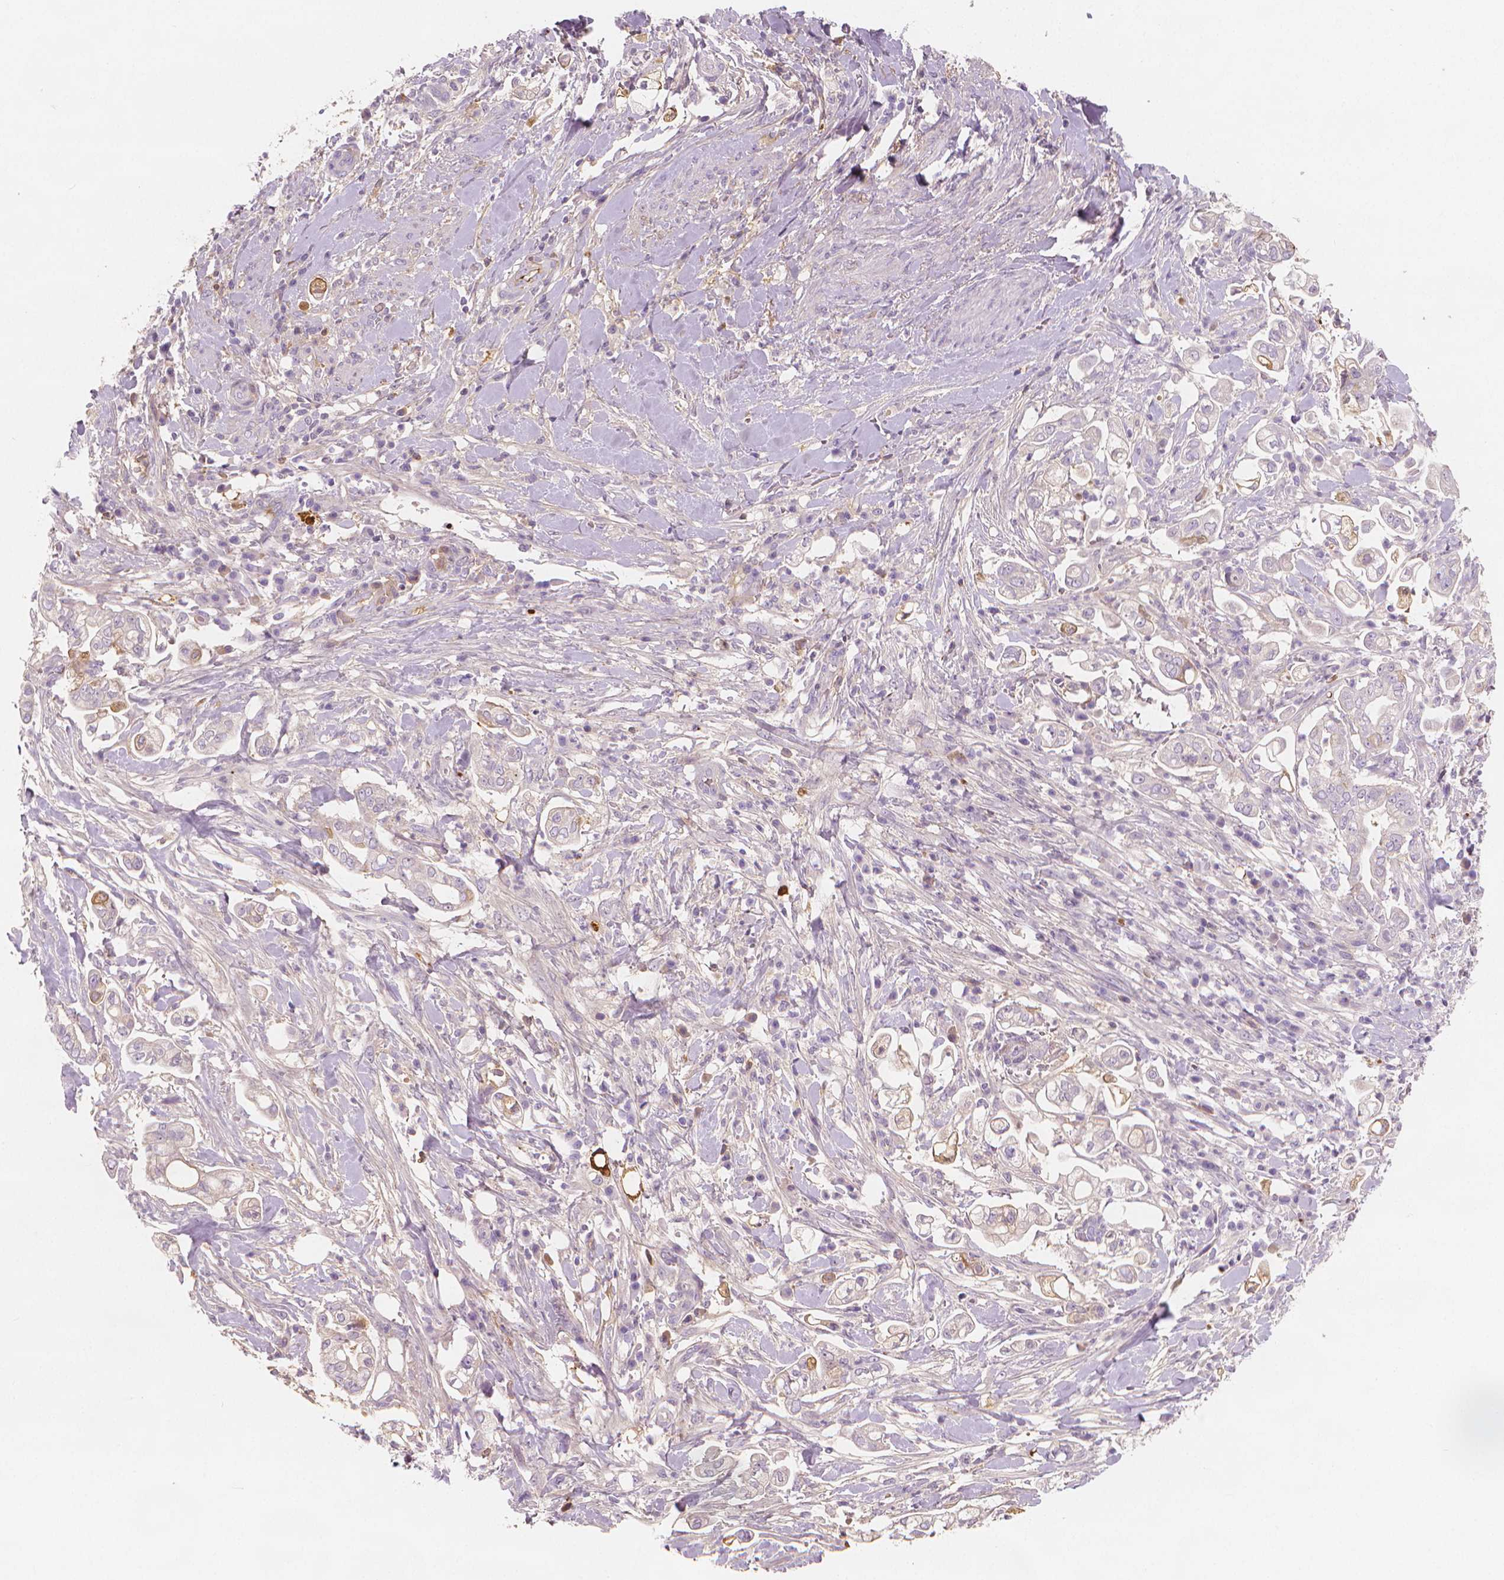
{"staining": {"intensity": "negative", "quantity": "none", "location": "none"}, "tissue": "pancreatic cancer", "cell_type": "Tumor cells", "image_type": "cancer", "snomed": [{"axis": "morphology", "description": "Adenocarcinoma, NOS"}, {"axis": "topography", "description": "Pancreas"}], "caption": "An IHC histopathology image of pancreatic cancer is shown. There is no staining in tumor cells of pancreatic cancer.", "gene": "APOA4", "patient": {"sex": "female", "age": 69}}